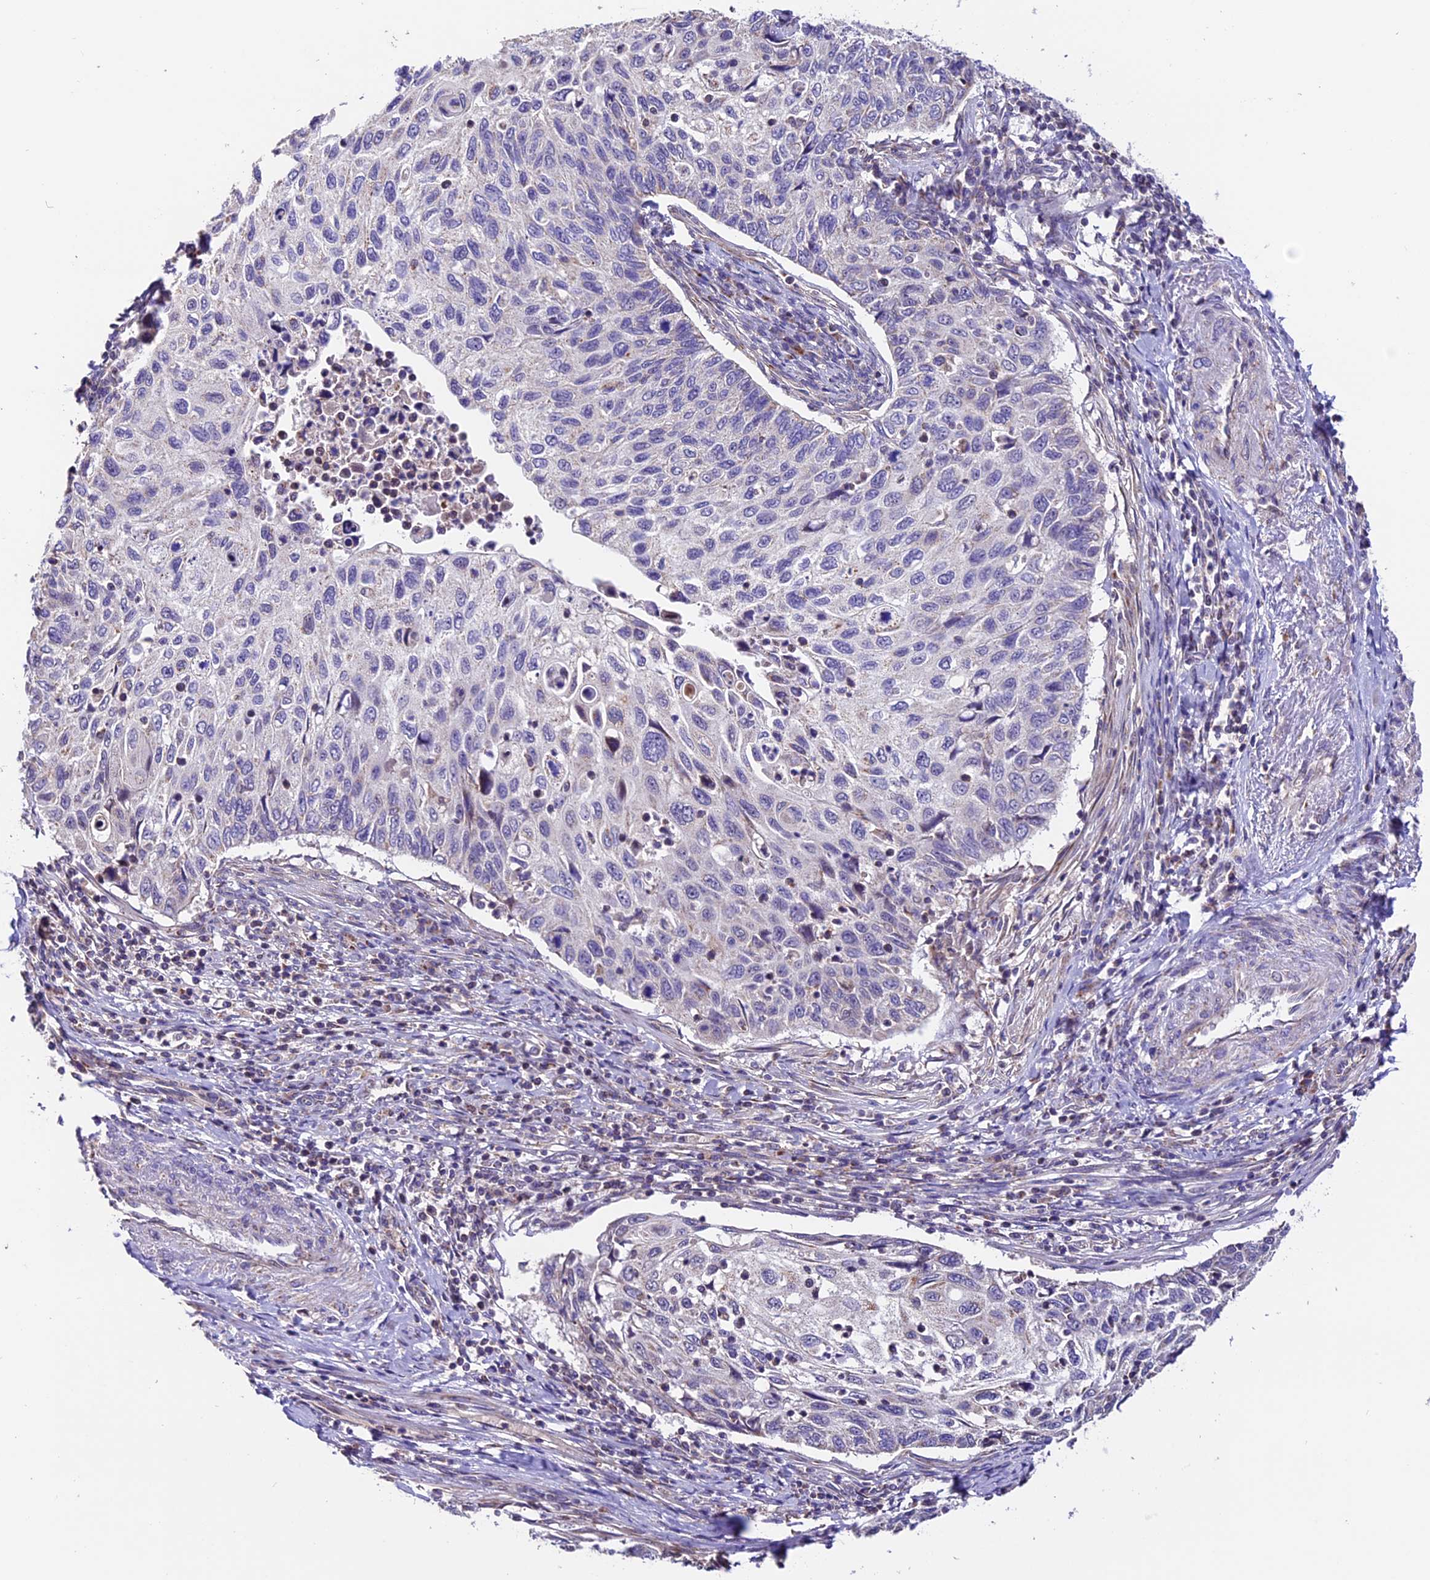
{"staining": {"intensity": "negative", "quantity": "none", "location": "none"}, "tissue": "cervical cancer", "cell_type": "Tumor cells", "image_type": "cancer", "snomed": [{"axis": "morphology", "description": "Squamous cell carcinoma, NOS"}, {"axis": "topography", "description": "Cervix"}], "caption": "High power microscopy photomicrograph of an immunohistochemistry (IHC) micrograph of cervical cancer (squamous cell carcinoma), revealing no significant positivity in tumor cells.", "gene": "DDX28", "patient": {"sex": "female", "age": 70}}